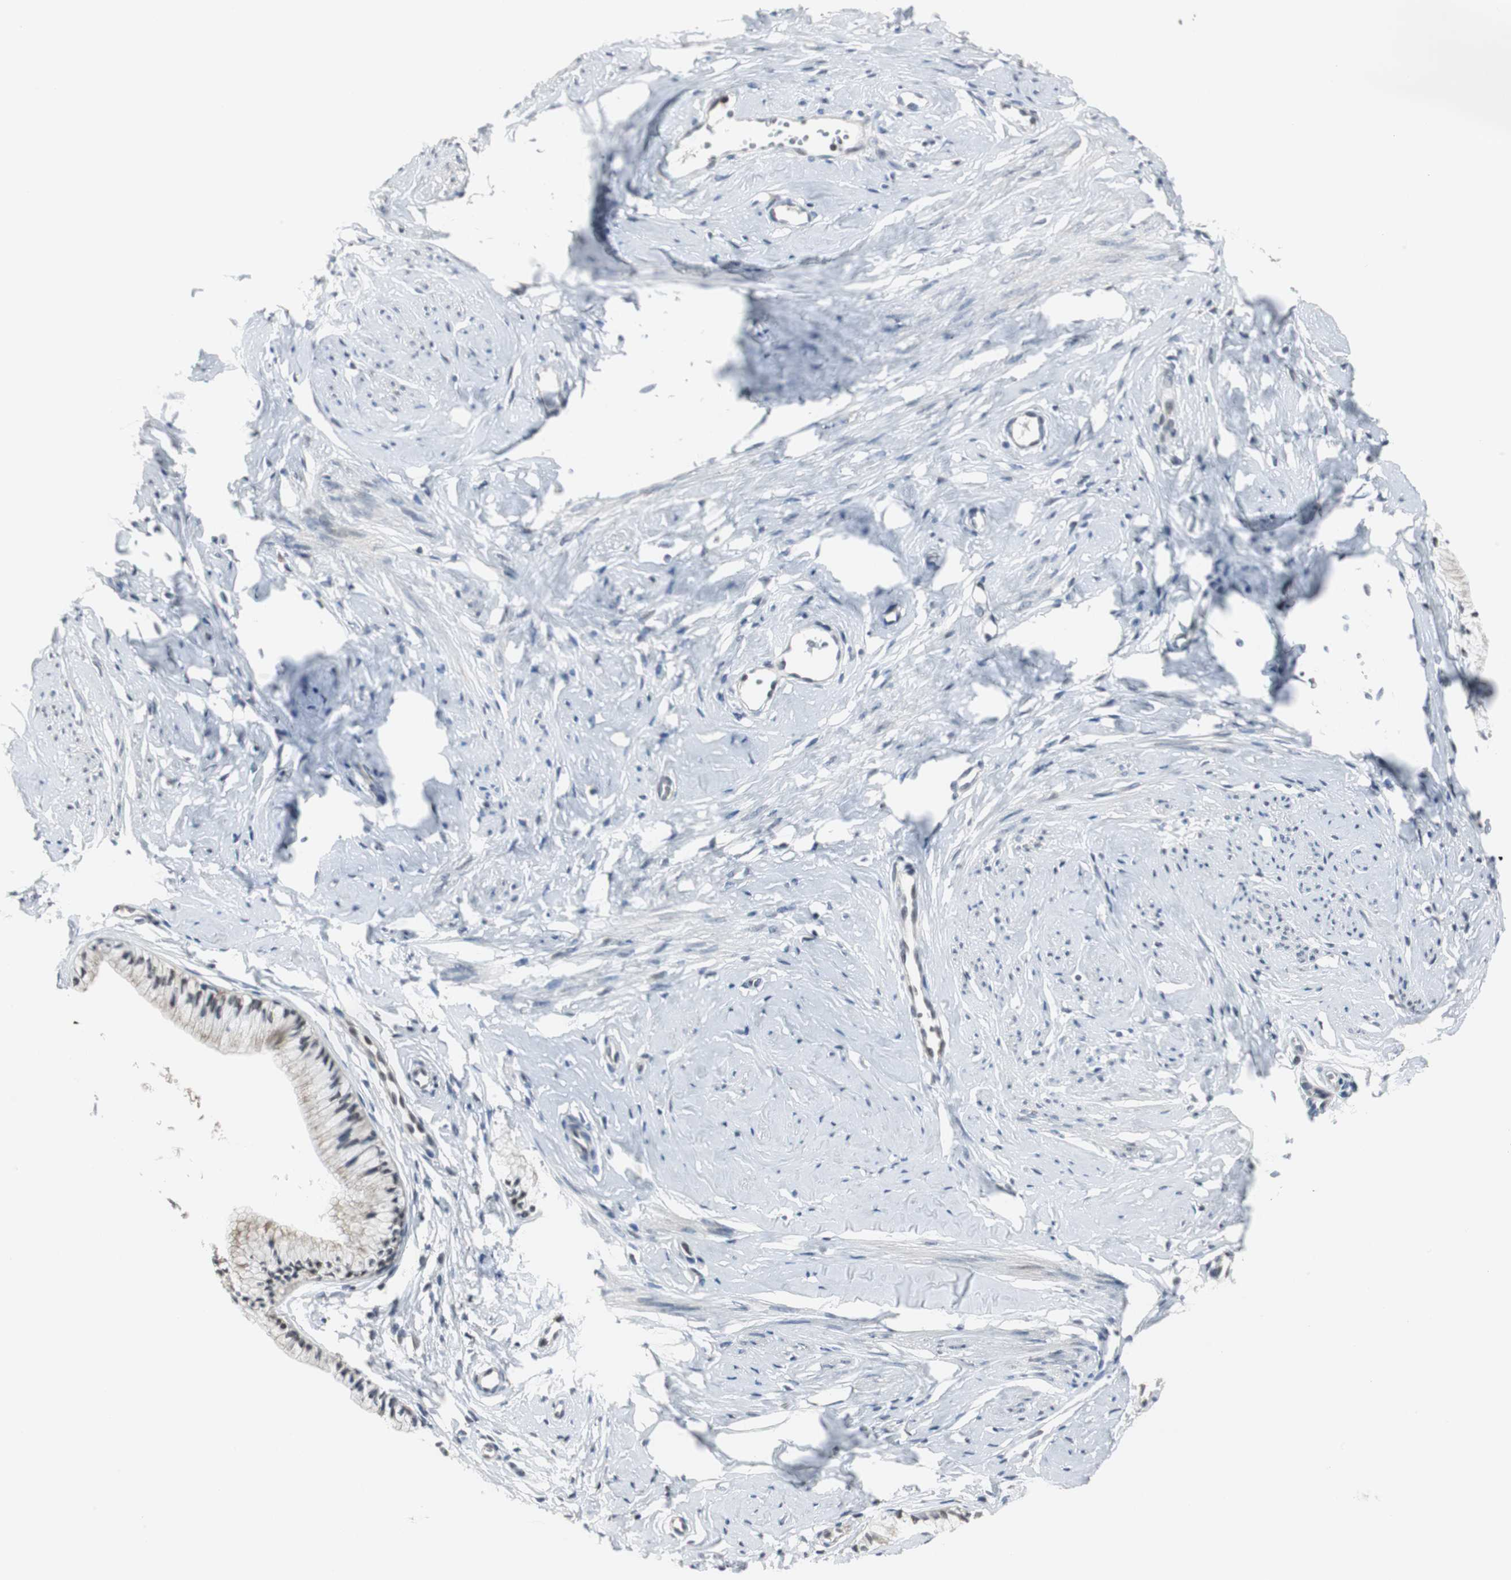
{"staining": {"intensity": "weak", "quantity": "<25%", "location": "cytoplasmic/membranous"}, "tissue": "cervix", "cell_type": "Glandular cells", "image_type": "normal", "snomed": [{"axis": "morphology", "description": "Normal tissue, NOS"}, {"axis": "topography", "description": "Cervix"}], "caption": "Immunohistochemistry histopathology image of normal human cervix stained for a protein (brown), which displays no positivity in glandular cells. The staining was performed using DAB (3,3'-diaminobenzidine) to visualize the protein expression in brown, while the nuclei were stained in blue with hematoxylin (Magnification: 20x).", "gene": "CCT5", "patient": {"sex": "female", "age": 46}}